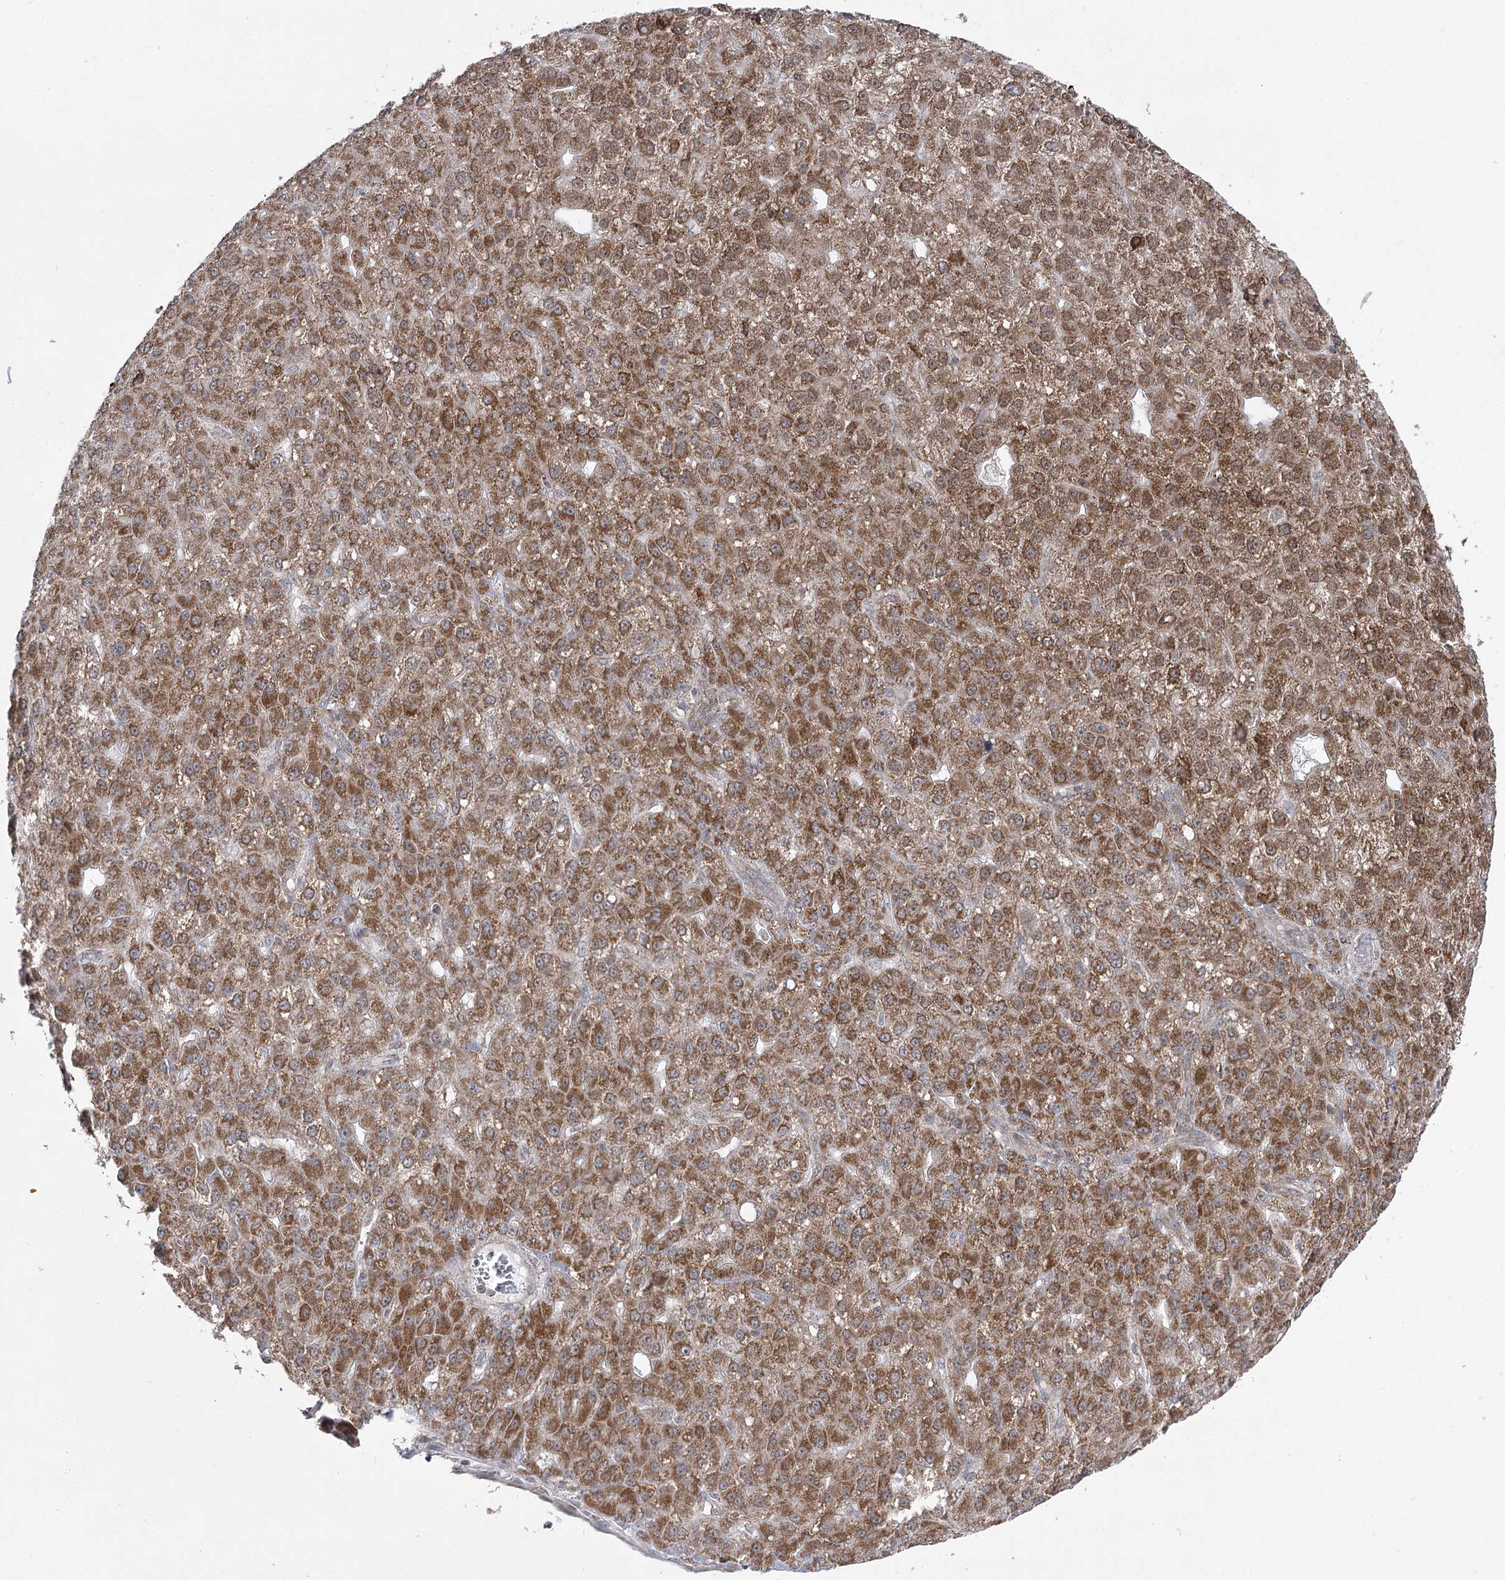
{"staining": {"intensity": "moderate", "quantity": ">75%", "location": "cytoplasmic/membranous"}, "tissue": "liver cancer", "cell_type": "Tumor cells", "image_type": "cancer", "snomed": [{"axis": "morphology", "description": "Carcinoma, Hepatocellular, NOS"}, {"axis": "topography", "description": "Liver"}], "caption": "A medium amount of moderate cytoplasmic/membranous positivity is present in approximately >75% of tumor cells in hepatocellular carcinoma (liver) tissue. (IHC, brightfield microscopy, high magnification).", "gene": "SLC4A1AP", "patient": {"sex": "male", "age": 67}}